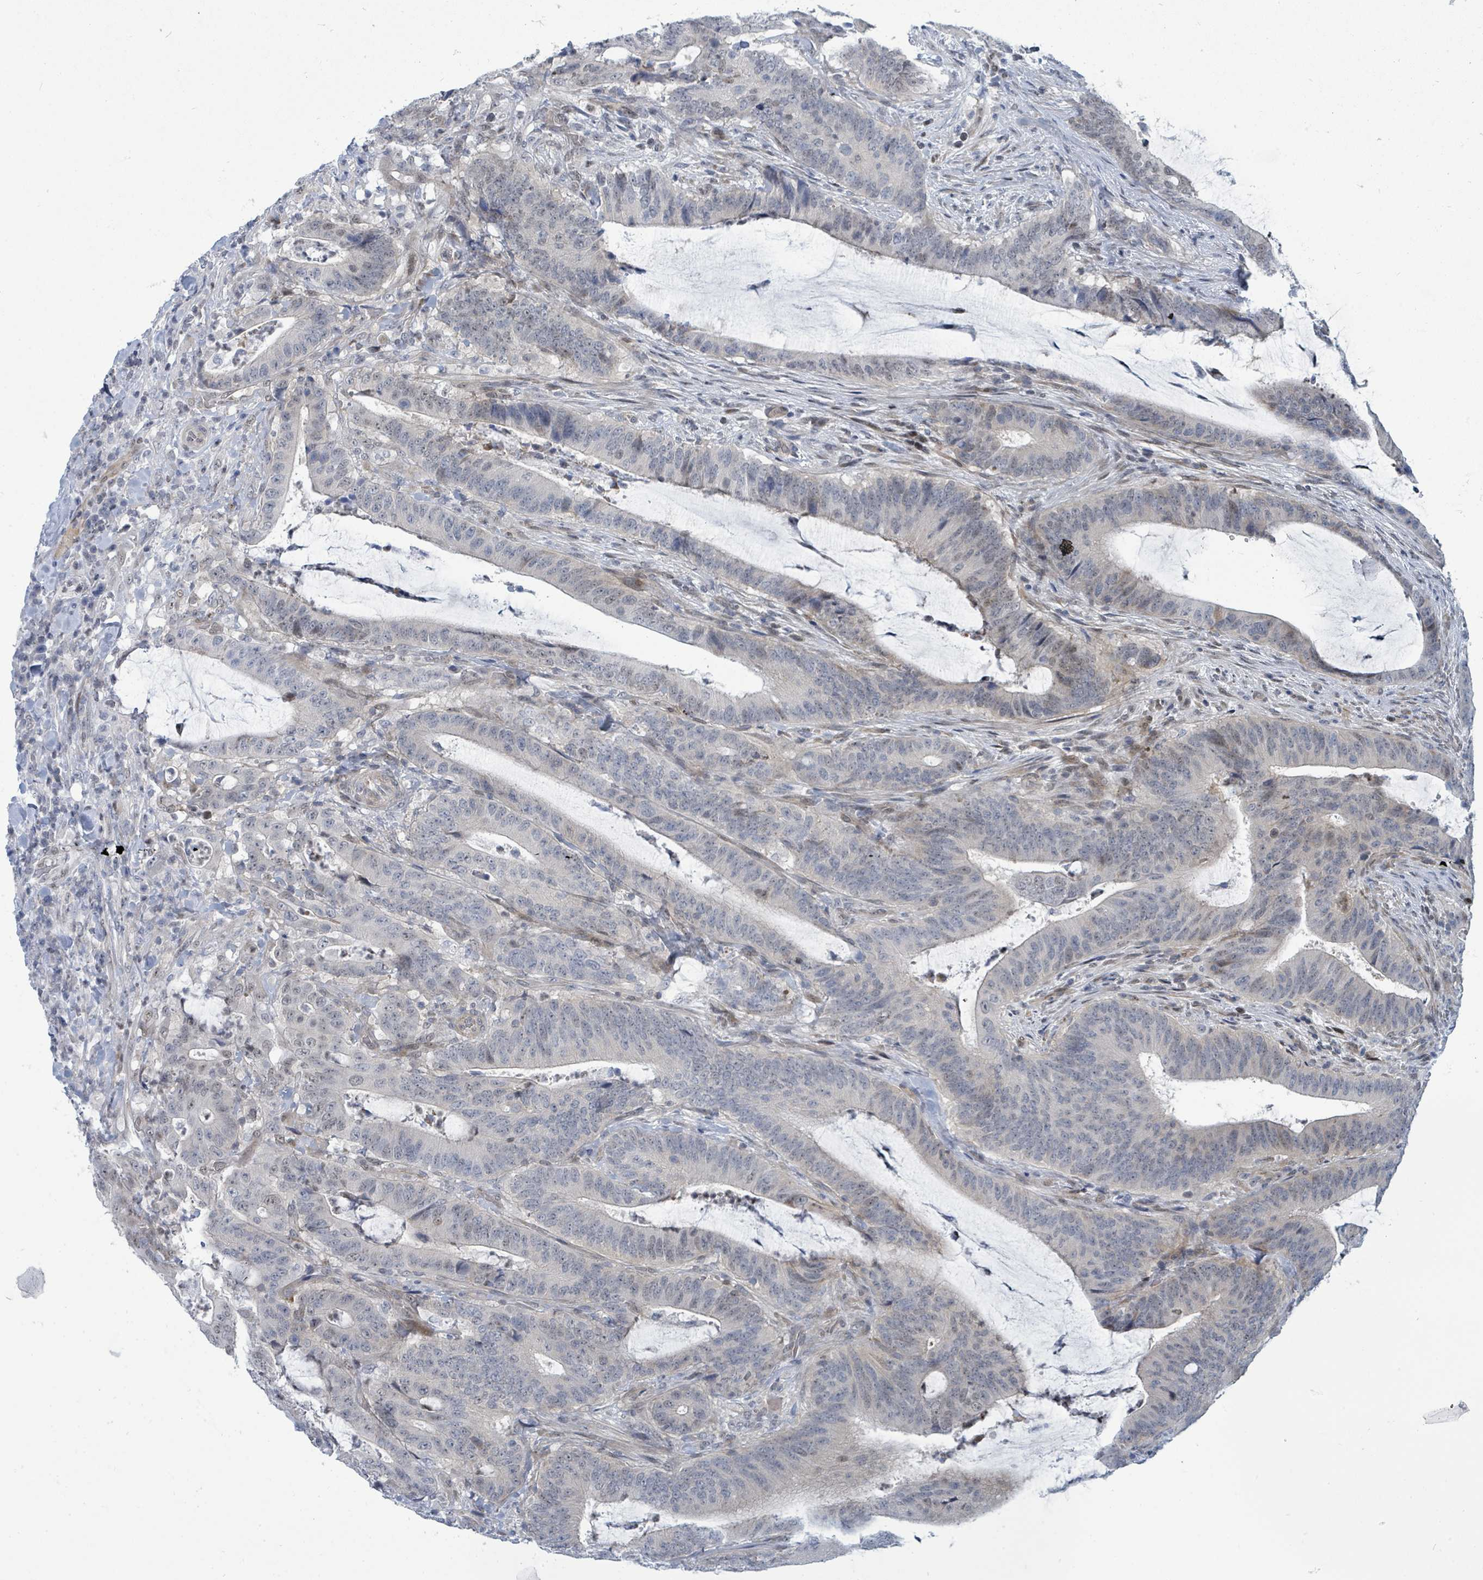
{"staining": {"intensity": "moderate", "quantity": "<25%", "location": "nuclear"}, "tissue": "colorectal cancer", "cell_type": "Tumor cells", "image_type": "cancer", "snomed": [{"axis": "morphology", "description": "Adenocarcinoma, NOS"}, {"axis": "topography", "description": "Colon"}], "caption": "Protein positivity by IHC displays moderate nuclear positivity in about <25% of tumor cells in colorectal cancer (adenocarcinoma).", "gene": "SUMO4", "patient": {"sex": "female", "age": 43}}